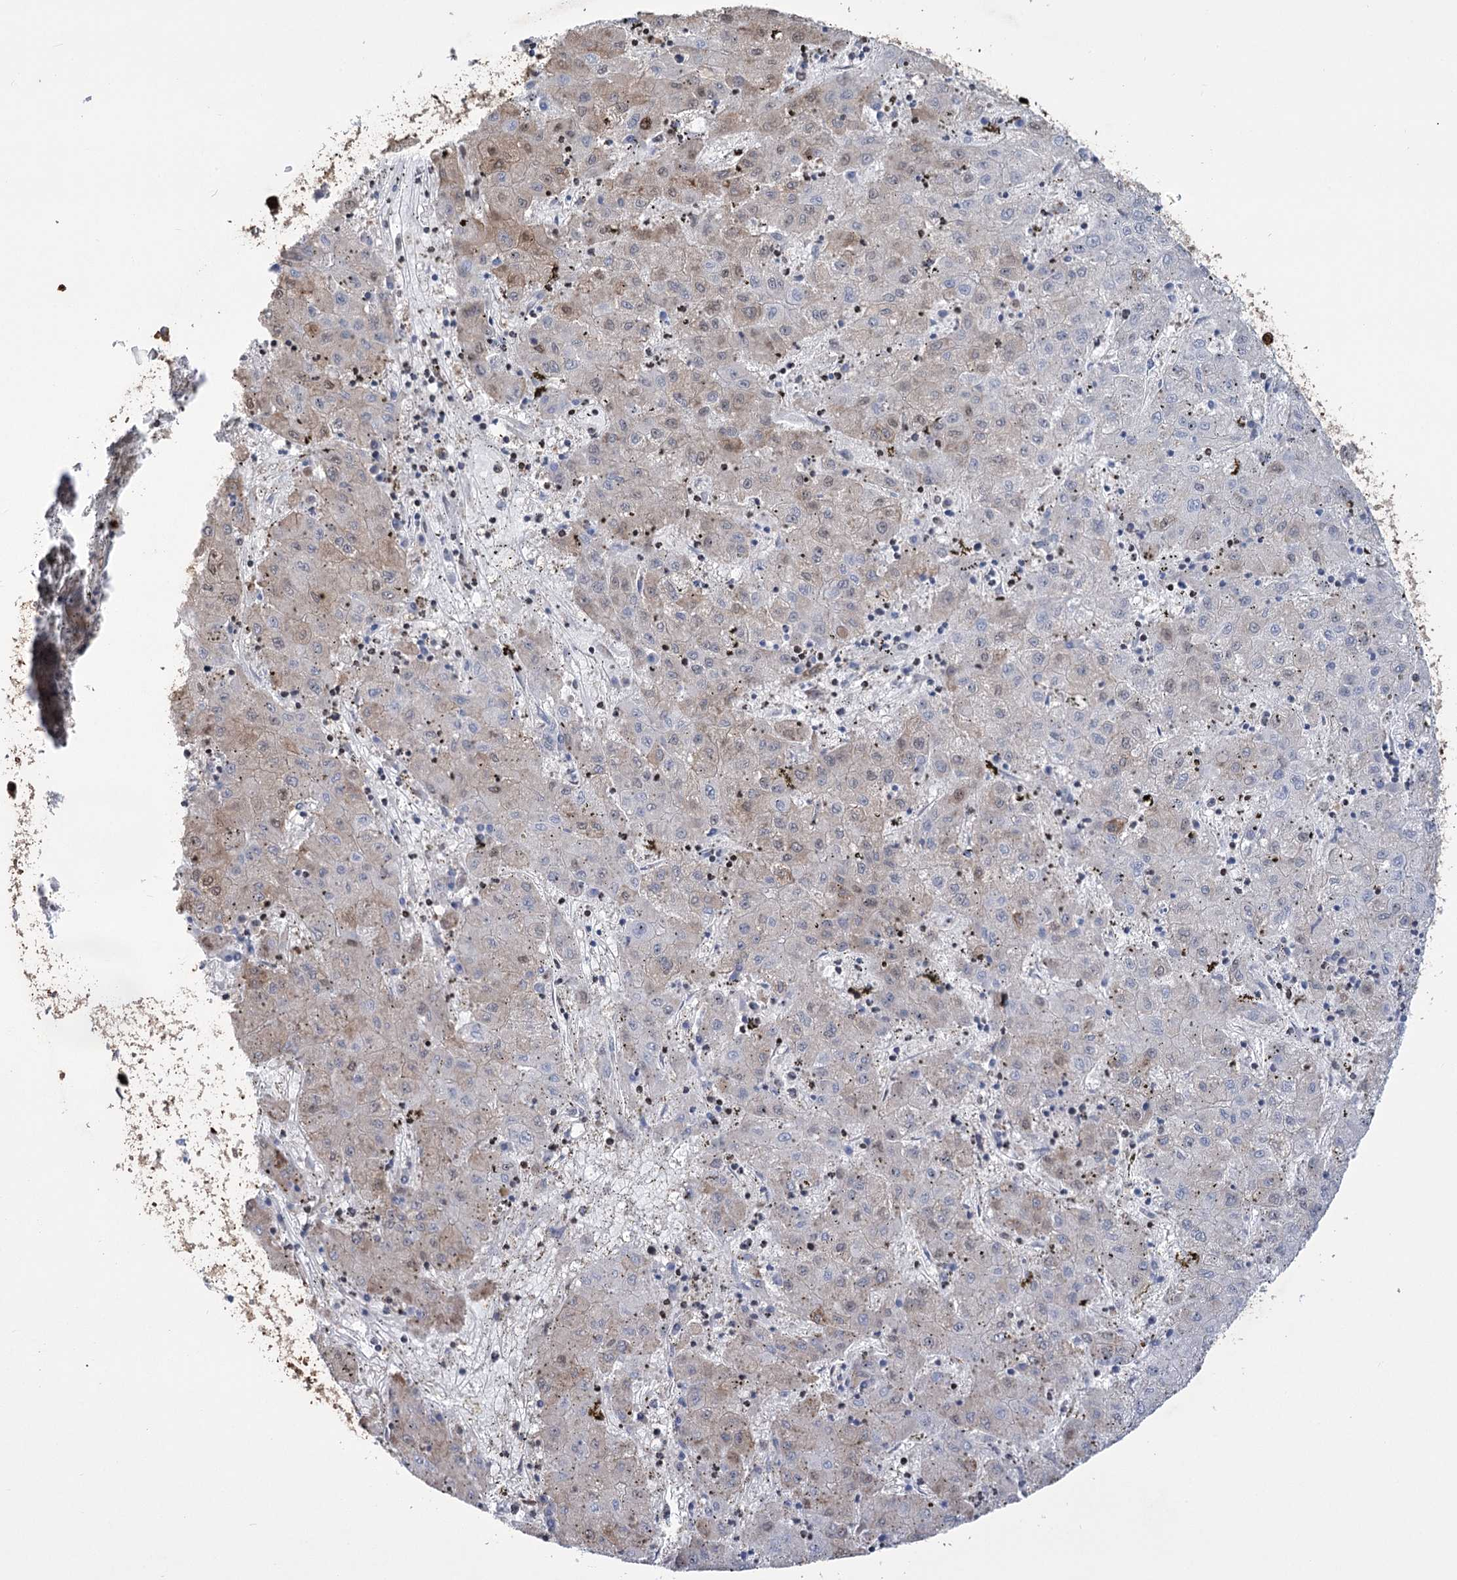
{"staining": {"intensity": "moderate", "quantity": ">75%", "location": "nuclear"}, "tissue": "liver cancer", "cell_type": "Tumor cells", "image_type": "cancer", "snomed": [{"axis": "morphology", "description": "Carcinoma, Hepatocellular, NOS"}, {"axis": "topography", "description": "Liver"}], "caption": "About >75% of tumor cells in human hepatocellular carcinoma (liver) exhibit moderate nuclear protein positivity as visualized by brown immunohistochemical staining.", "gene": "NFU1", "patient": {"sex": "male", "age": 72}}